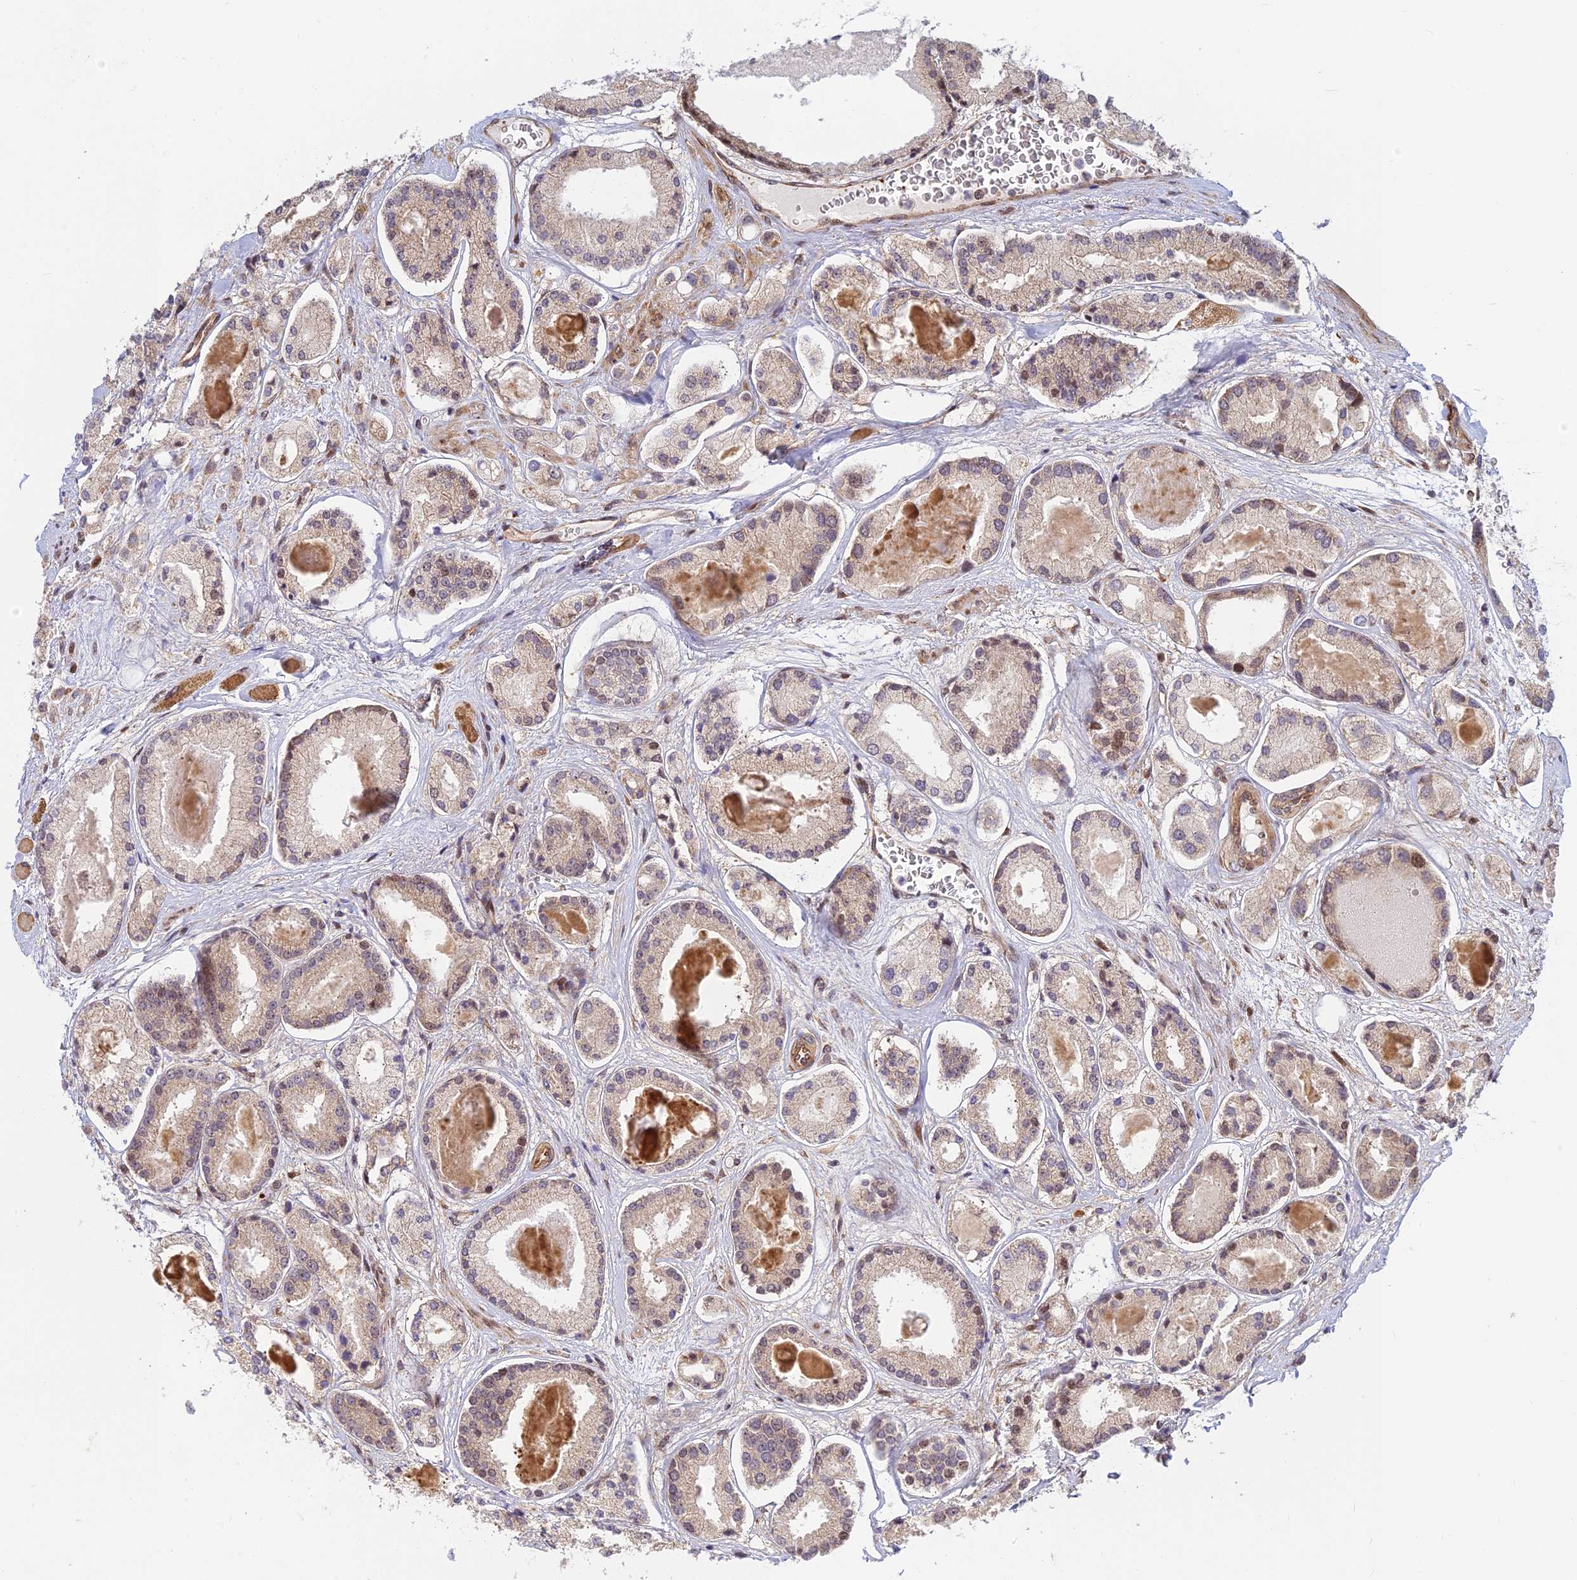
{"staining": {"intensity": "weak", "quantity": "<25%", "location": "cytoplasmic/membranous"}, "tissue": "prostate cancer", "cell_type": "Tumor cells", "image_type": "cancer", "snomed": [{"axis": "morphology", "description": "Adenocarcinoma, High grade"}, {"axis": "topography", "description": "Prostate"}], "caption": "A high-resolution photomicrograph shows immunohistochemistry (IHC) staining of prostate cancer, which exhibits no significant positivity in tumor cells. (IHC, brightfield microscopy, high magnification).", "gene": "UFSP2", "patient": {"sex": "male", "age": 67}}